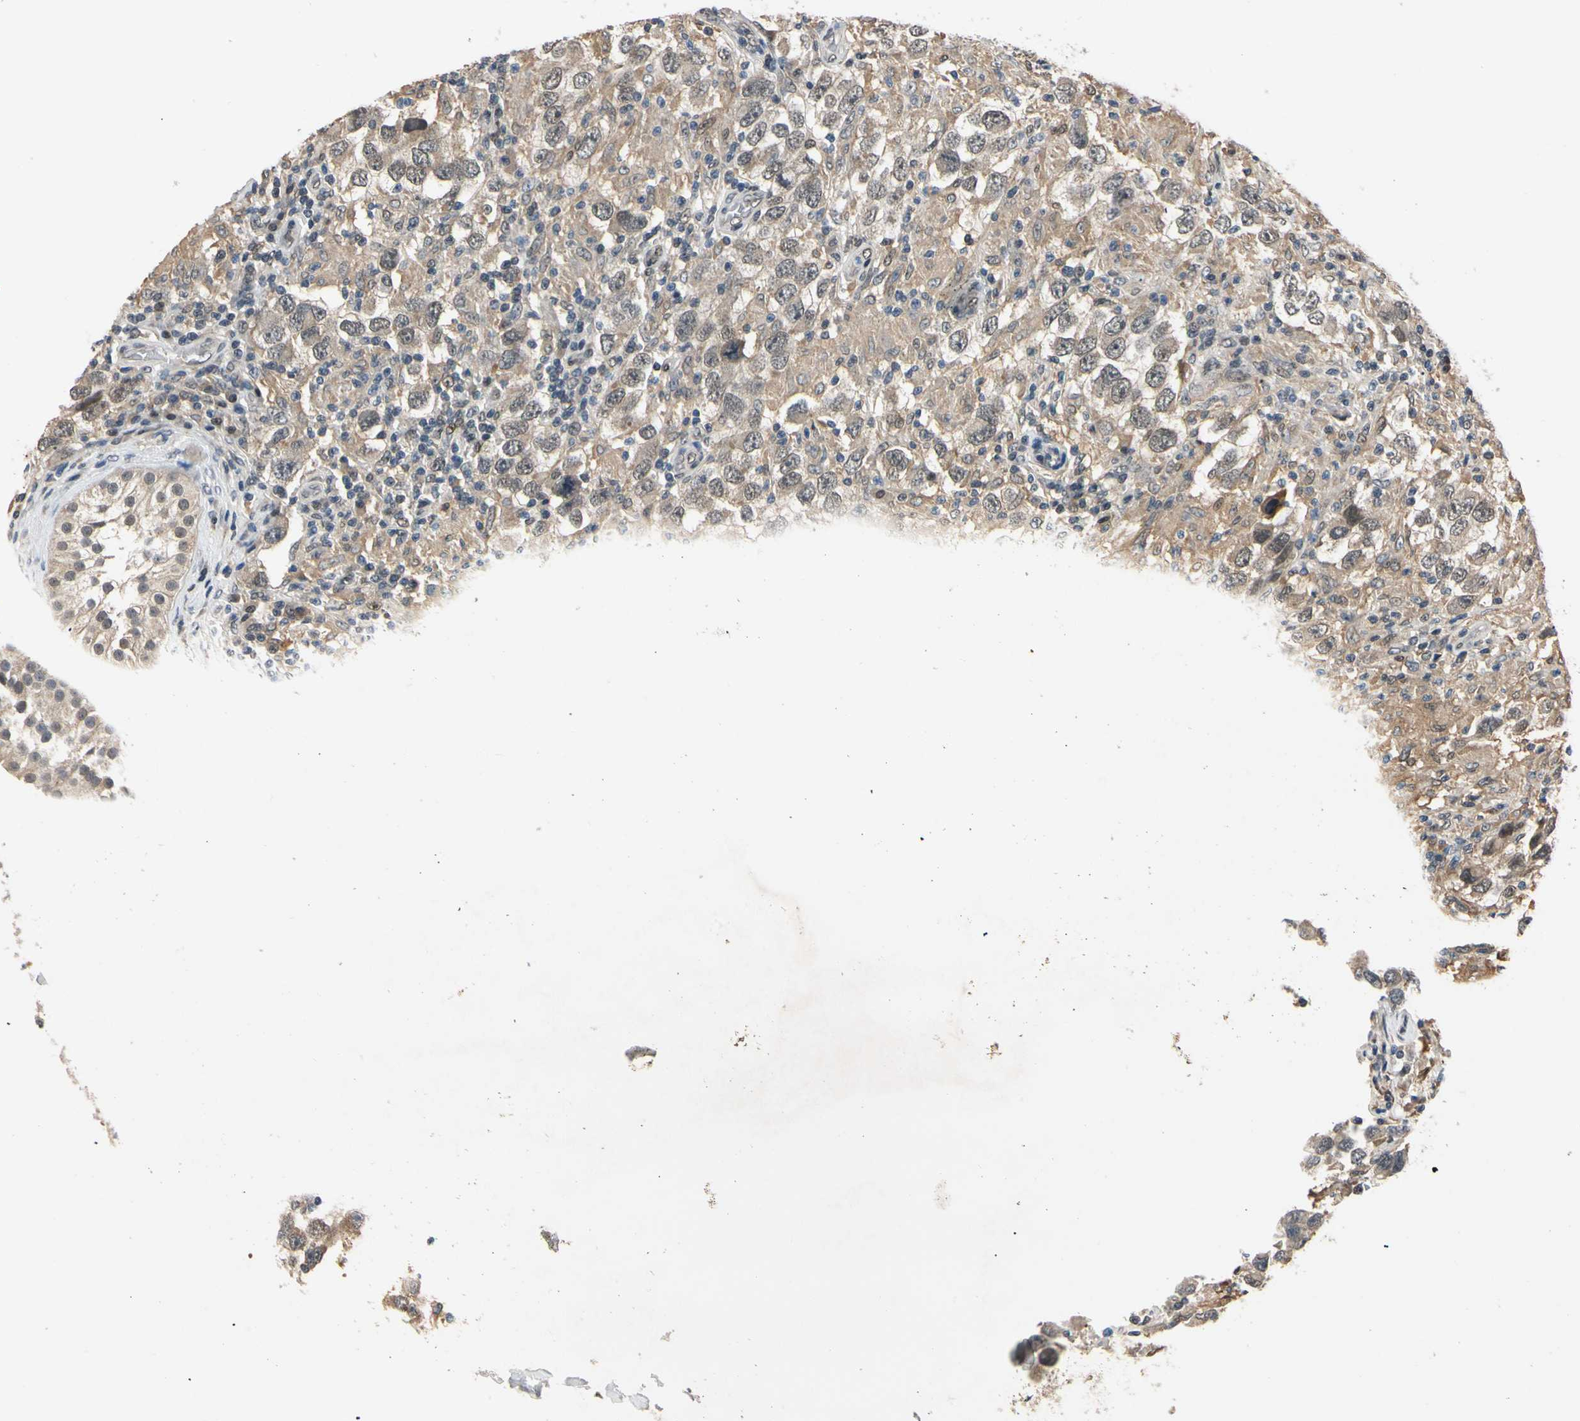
{"staining": {"intensity": "moderate", "quantity": ">75%", "location": "cytoplasmic/membranous,nuclear"}, "tissue": "testis cancer", "cell_type": "Tumor cells", "image_type": "cancer", "snomed": [{"axis": "morphology", "description": "Carcinoma, Embryonal, NOS"}, {"axis": "topography", "description": "Testis"}], "caption": "This histopathology image displays immunohistochemistry (IHC) staining of testis cancer, with medium moderate cytoplasmic/membranous and nuclear positivity in approximately >75% of tumor cells.", "gene": "RIOX2", "patient": {"sex": "male", "age": 21}}